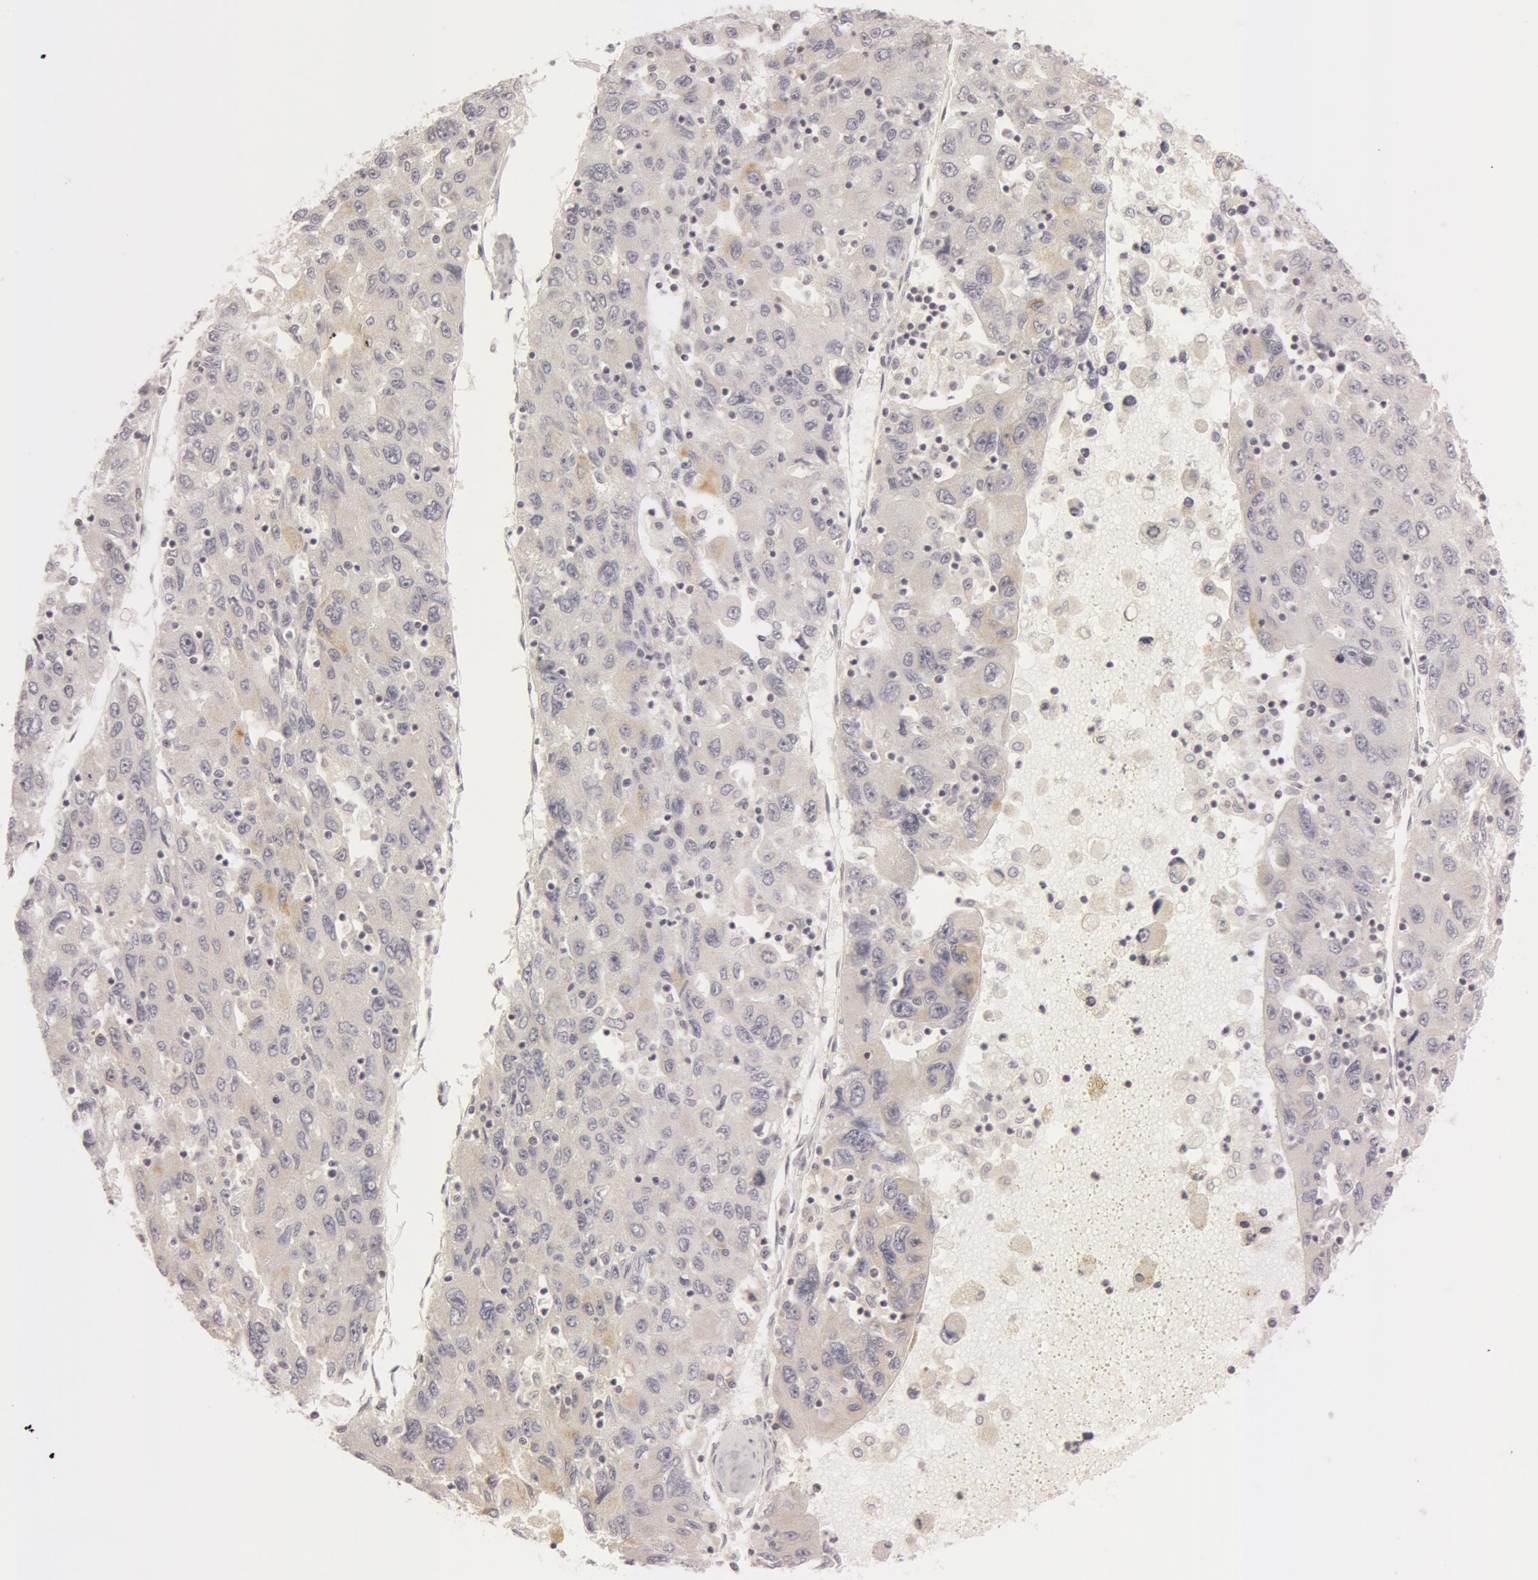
{"staining": {"intensity": "weak", "quantity": "<25%", "location": "cytoplasmic/membranous"}, "tissue": "liver cancer", "cell_type": "Tumor cells", "image_type": "cancer", "snomed": [{"axis": "morphology", "description": "Carcinoma, Hepatocellular, NOS"}, {"axis": "topography", "description": "Liver"}], "caption": "Immunohistochemical staining of liver cancer (hepatocellular carcinoma) displays no significant expression in tumor cells.", "gene": "RALGAPA1", "patient": {"sex": "male", "age": 49}}